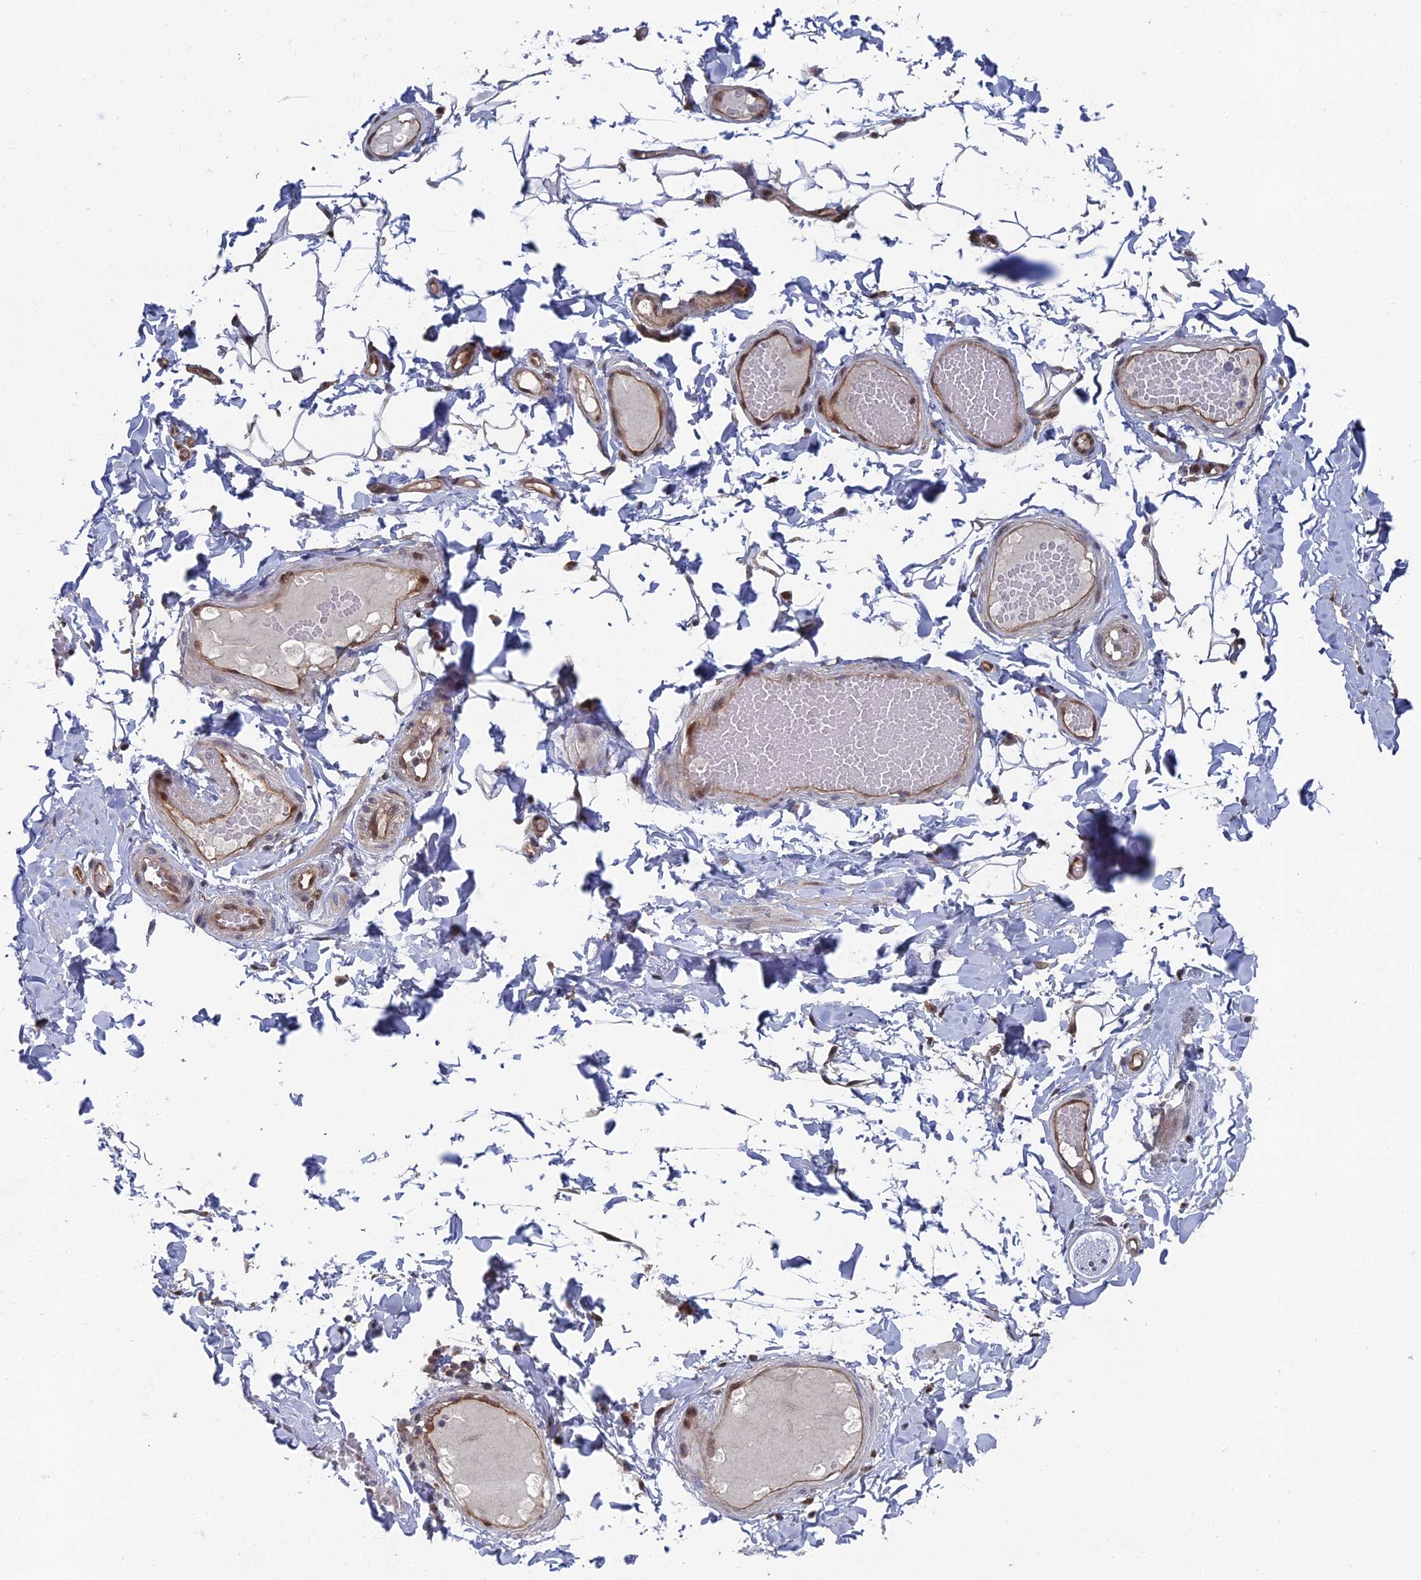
{"staining": {"intensity": "moderate", "quantity": "25%-75%", "location": "cytoplasmic/membranous,nuclear"}, "tissue": "adipose tissue", "cell_type": "Adipocytes", "image_type": "normal", "snomed": [{"axis": "morphology", "description": "Normal tissue, NOS"}, {"axis": "topography", "description": "Adipose tissue"}, {"axis": "topography", "description": "Vascular tissue"}, {"axis": "topography", "description": "Peripheral nerve tissue"}], "caption": "Adipose tissue stained with DAB immunohistochemistry shows medium levels of moderate cytoplasmic/membranous,nuclear positivity in approximately 25%-75% of adipocytes.", "gene": "UNC5D", "patient": {"sex": "male", "age": 25}}